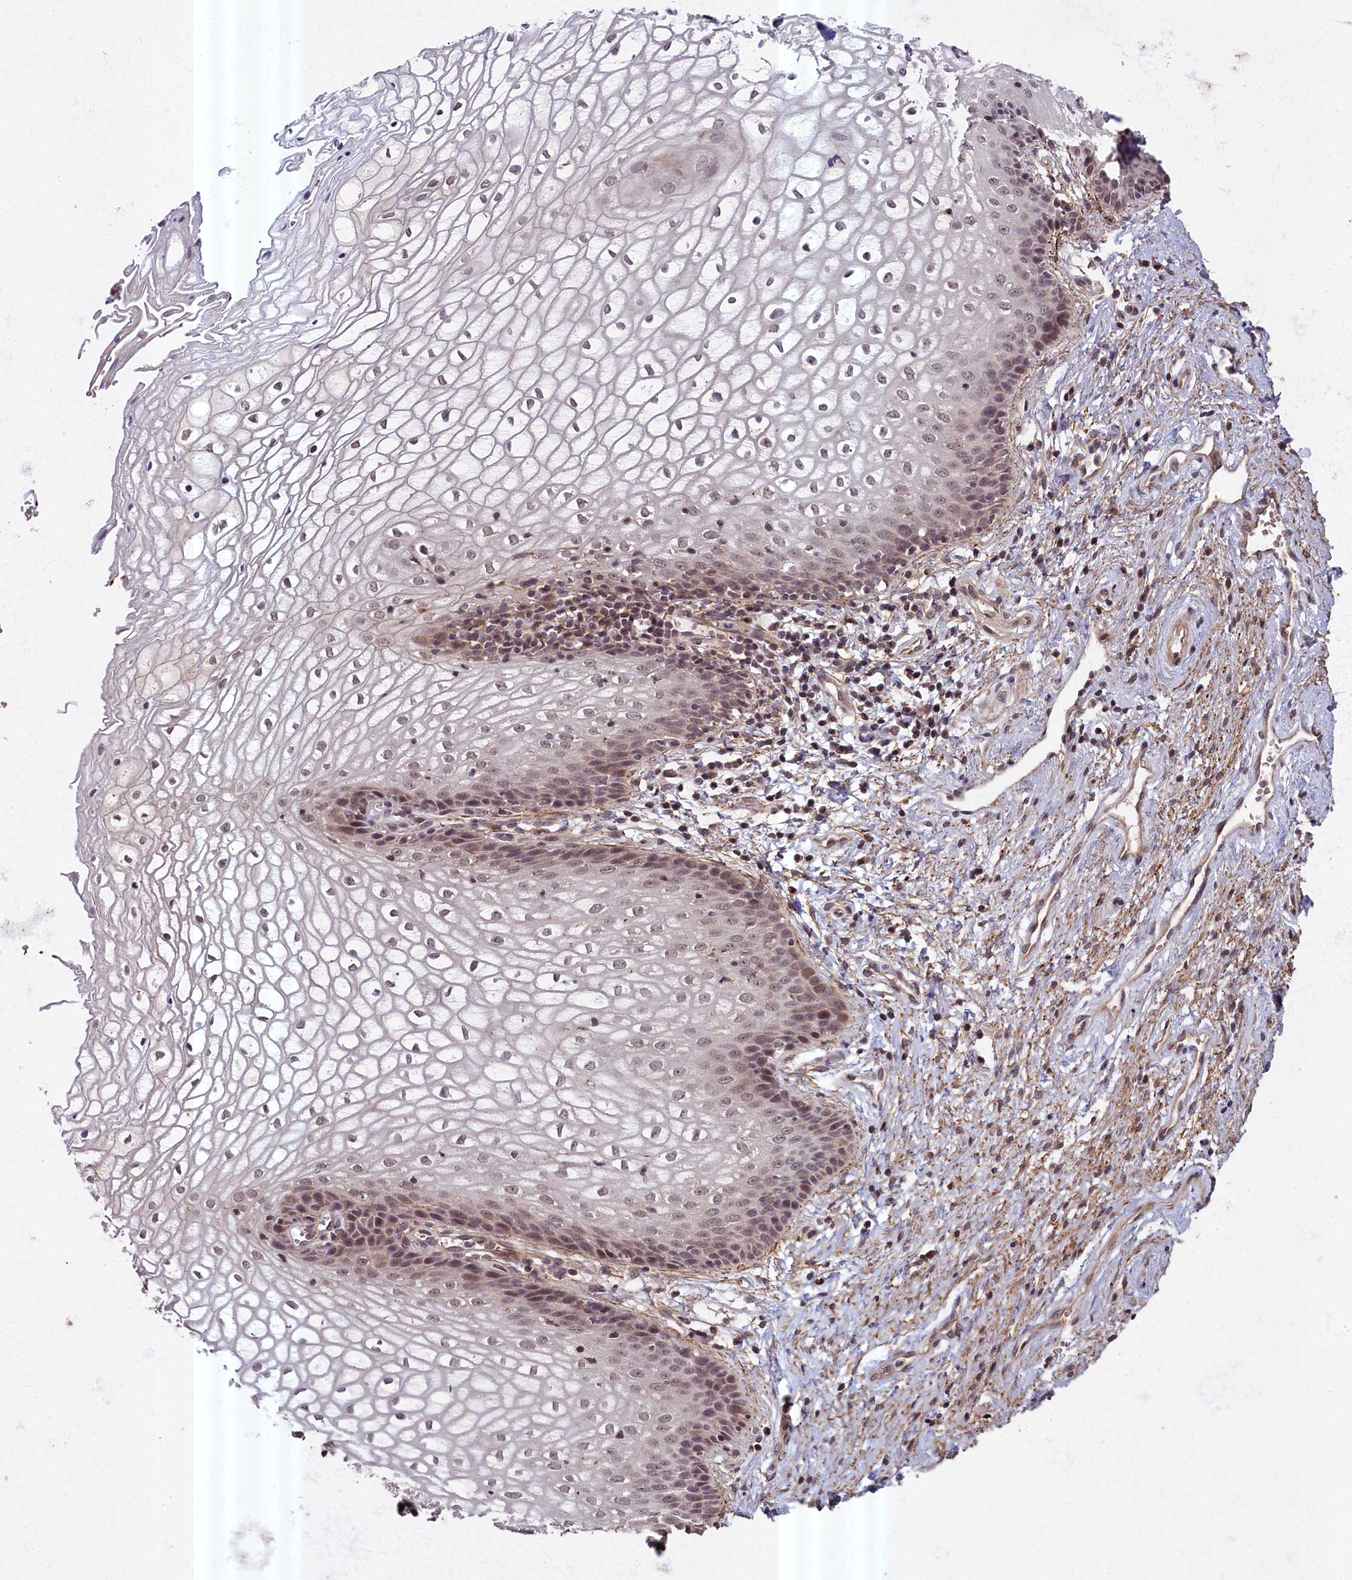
{"staining": {"intensity": "moderate", "quantity": "25%-75%", "location": "nuclear"}, "tissue": "vagina", "cell_type": "Squamous epithelial cells", "image_type": "normal", "snomed": [{"axis": "morphology", "description": "Normal tissue, NOS"}, {"axis": "topography", "description": "Vagina"}], "caption": "Unremarkable vagina displays moderate nuclear positivity in approximately 25%-75% of squamous epithelial cells, visualized by immunohistochemistry.", "gene": "ZNF480", "patient": {"sex": "female", "age": 34}}